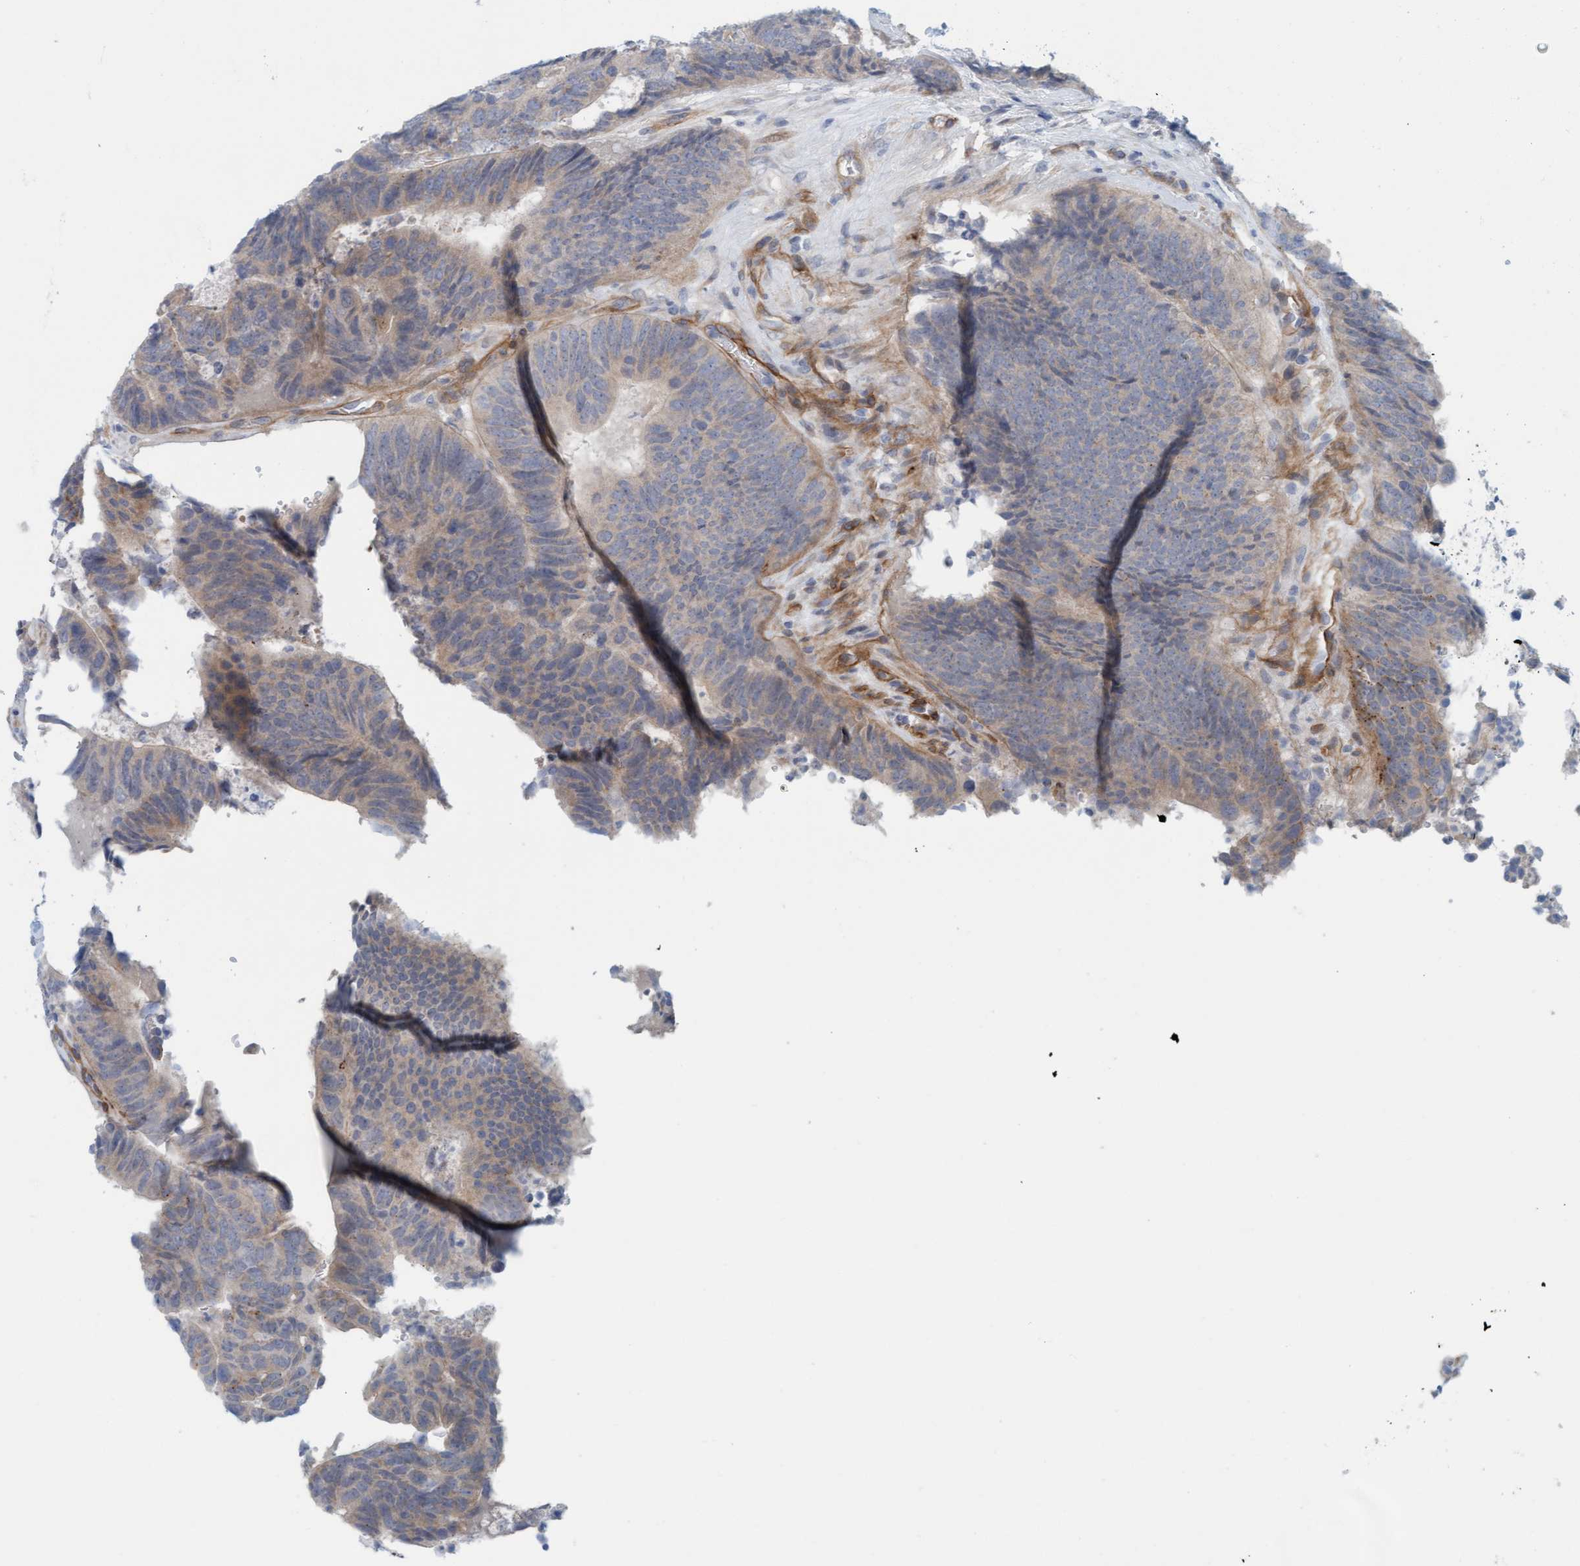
{"staining": {"intensity": "weak", "quantity": "<25%", "location": "cytoplasmic/membranous"}, "tissue": "colorectal cancer", "cell_type": "Tumor cells", "image_type": "cancer", "snomed": [{"axis": "morphology", "description": "Adenocarcinoma, NOS"}, {"axis": "topography", "description": "Colon"}], "caption": "IHC of adenocarcinoma (colorectal) shows no positivity in tumor cells.", "gene": "TSTD2", "patient": {"sex": "male", "age": 56}}